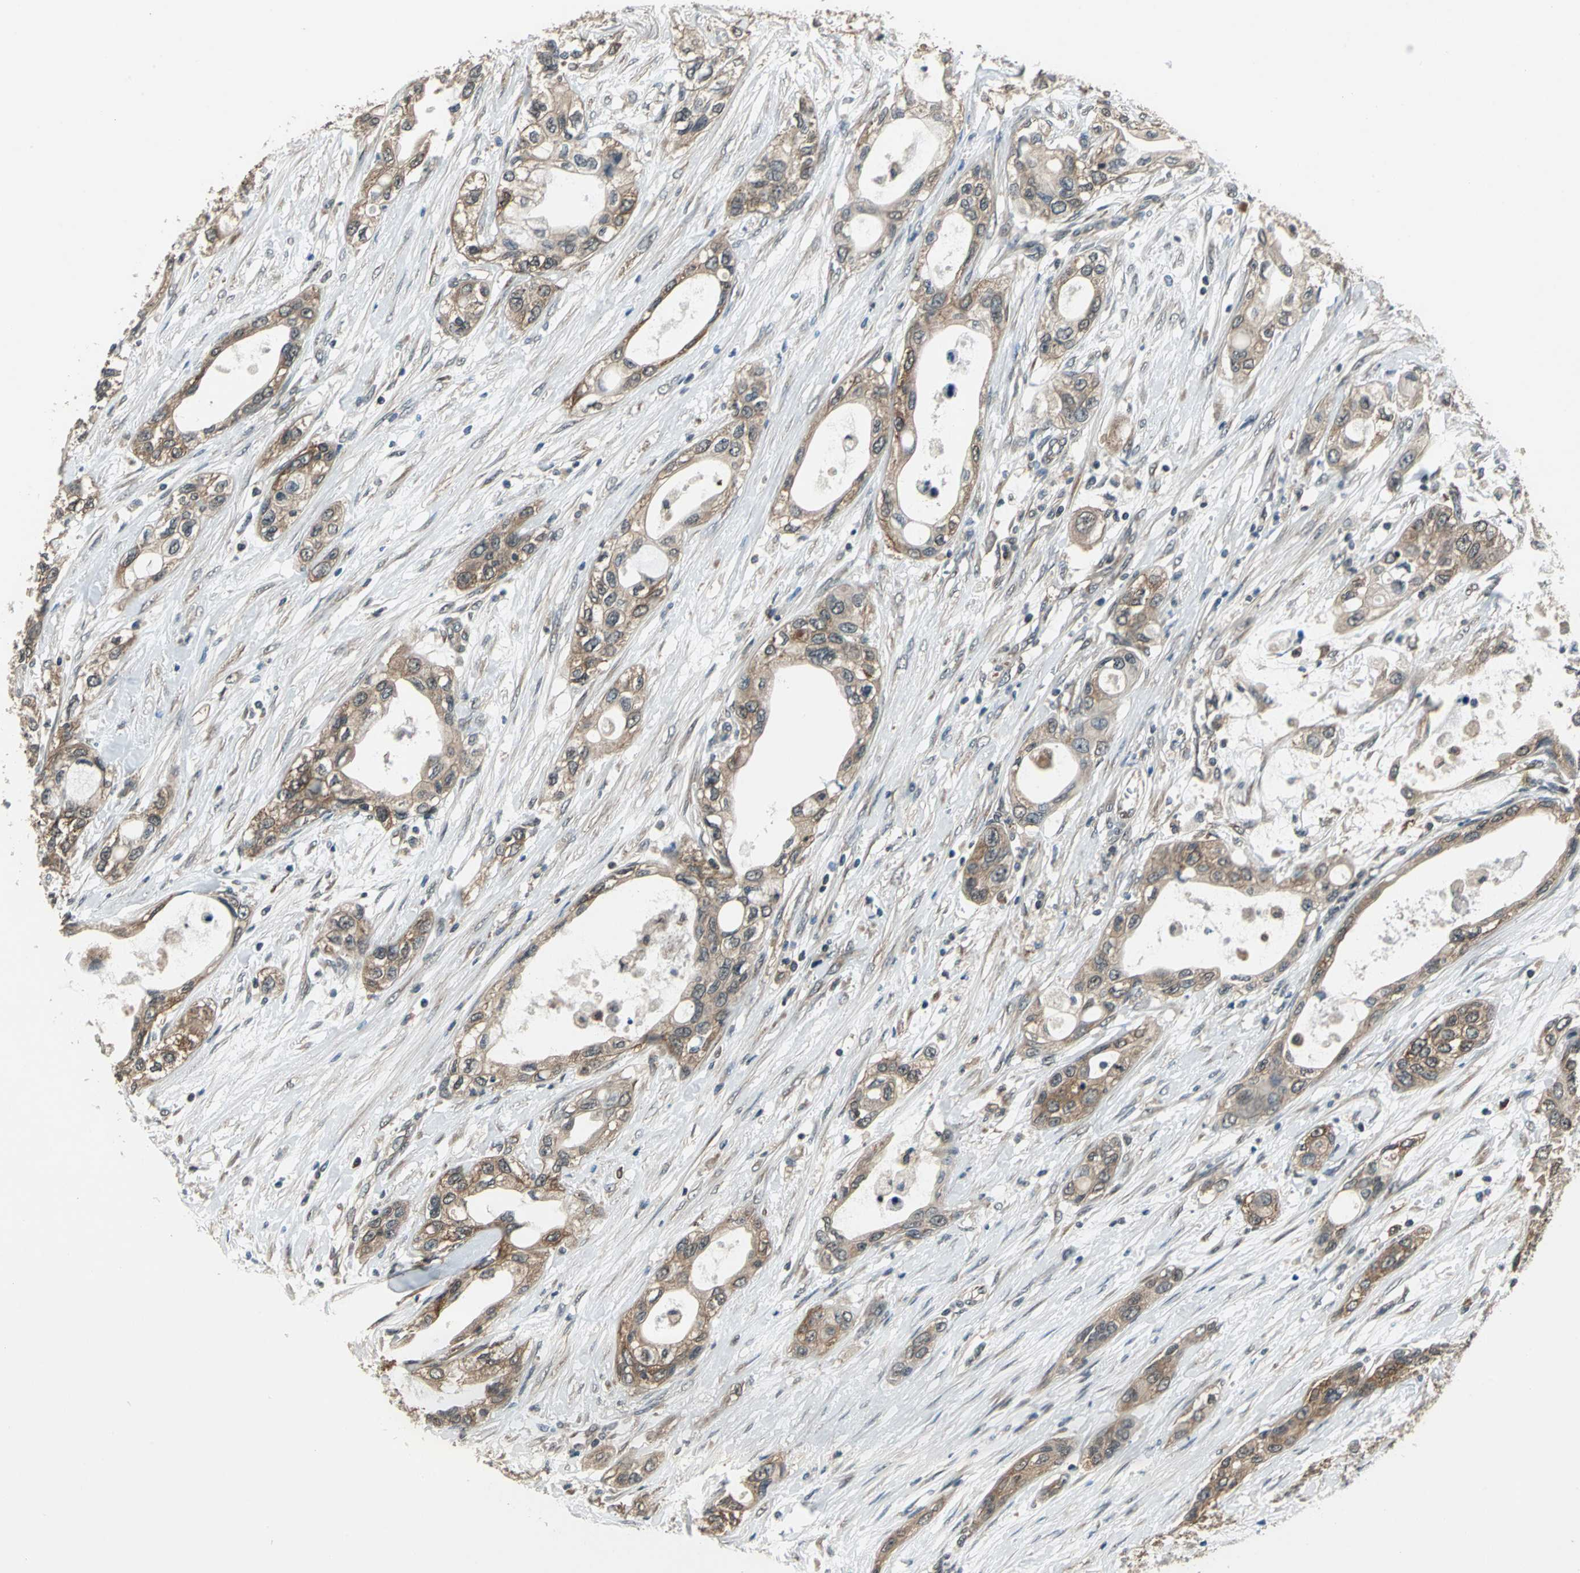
{"staining": {"intensity": "moderate", "quantity": ">75%", "location": "cytoplasmic/membranous"}, "tissue": "pancreatic cancer", "cell_type": "Tumor cells", "image_type": "cancer", "snomed": [{"axis": "morphology", "description": "Adenocarcinoma, NOS"}, {"axis": "topography", "description": "Pancreas"}], "caption": "High-magnification brightfield microscopy of pancreatic adenocarcinoma stained with DAB (brown) and counterstained with hematoxylin (blue). tumor cells exhibit moderate cytoplasmic/membranous positivity is identified in approximately>75% of cells. Ihc stains the protein in brown and the nuclei are stained blue.", "gene": "NFKBIE", "patient": {"sex": "female", "age": 70}}